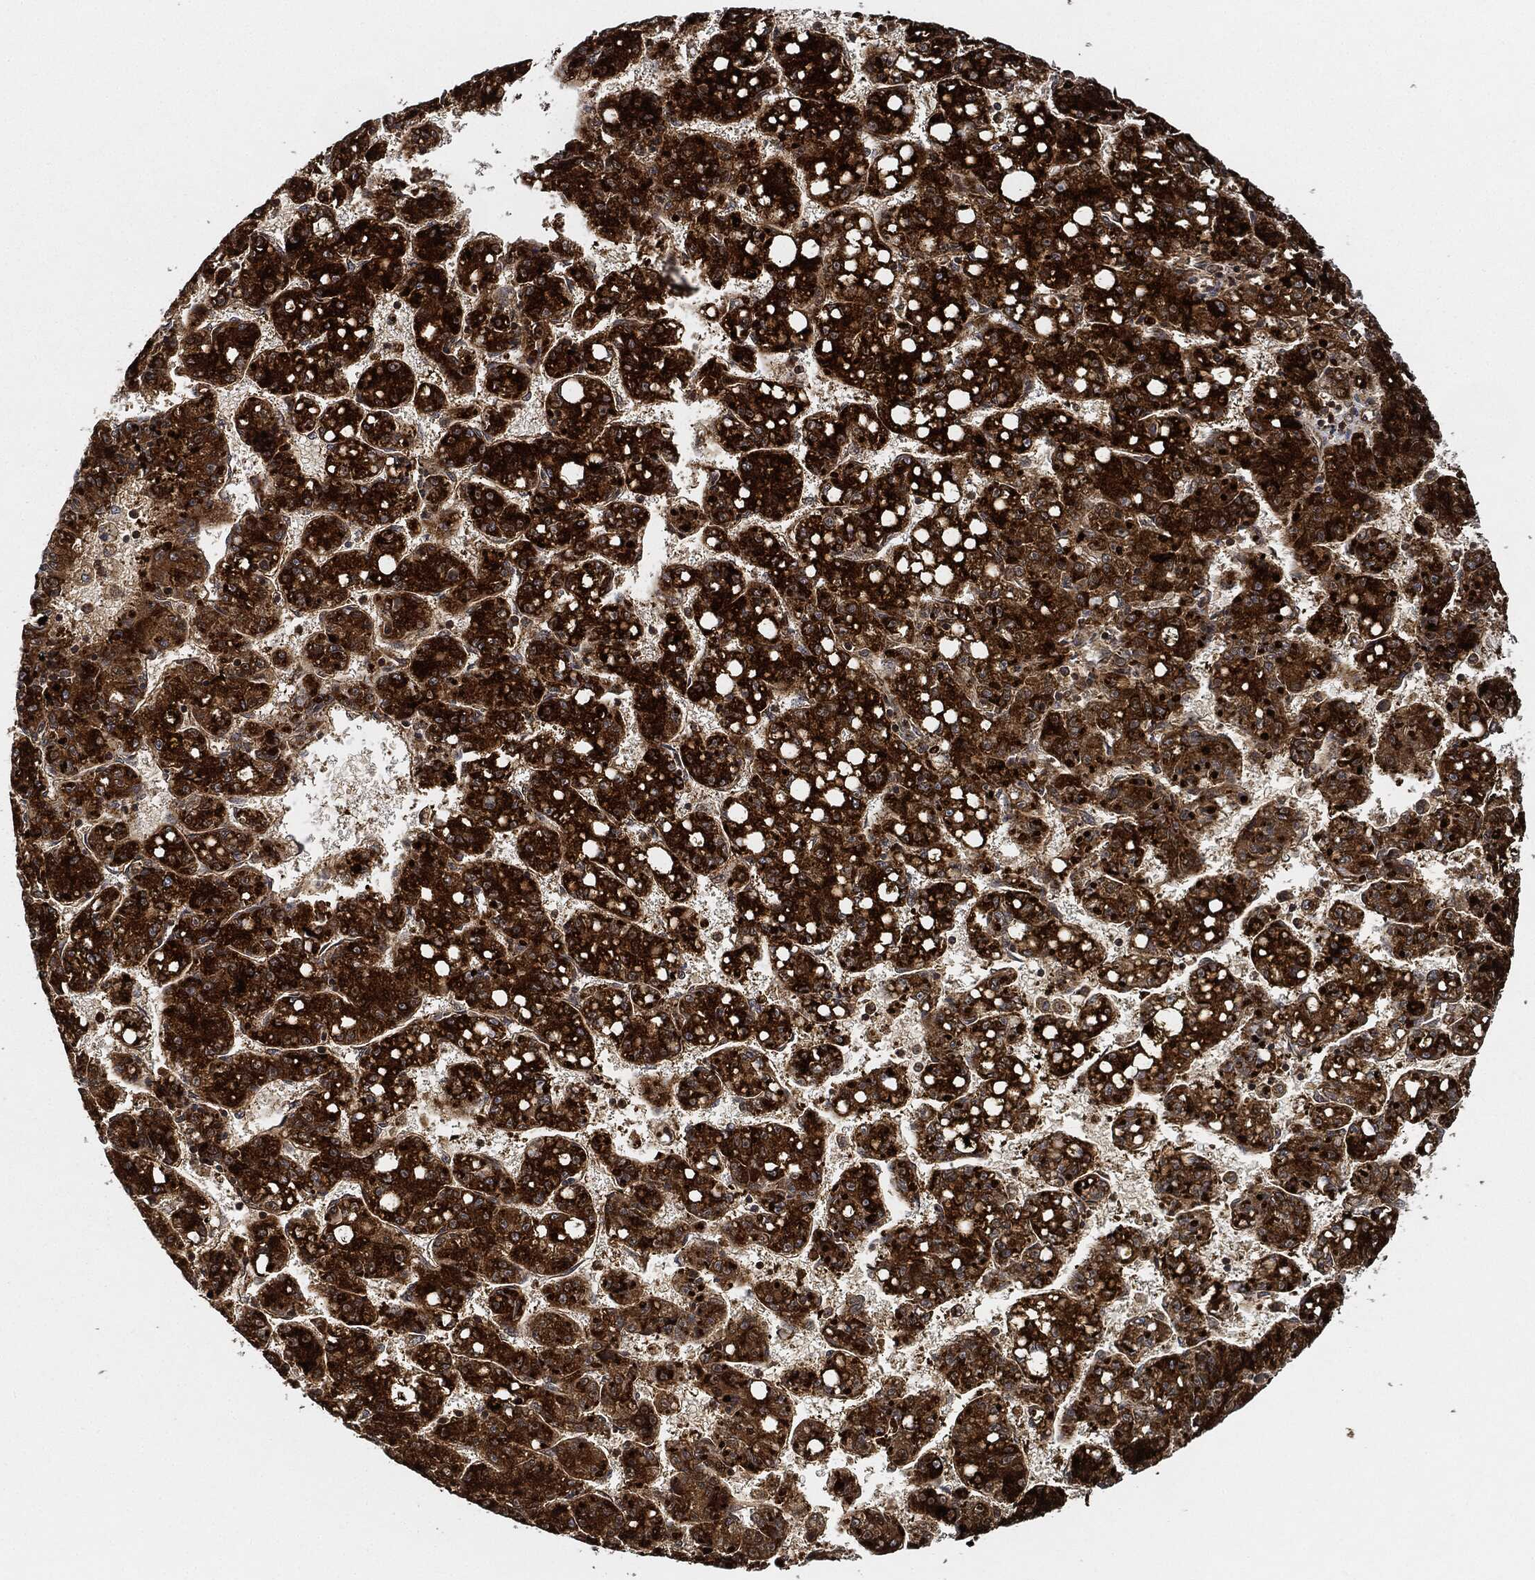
{"staining": {"intensity": "strong", "quantity": ">75%", "location": "cytoplasmic/membranous"}, "tissue": "liver cancer", "cell_type": "Tumor cells", "image_type": "cancer", "snomed": [{"axis": "morphology", "description": "Carcinoma, Hepatocellular, NOS"}, {"axis": "topography", "description": "Liver"}], "caption": "A brown stain shows strong cytoplasmic/membranous positivity of a protein in liver hepatocellular carcinoma tumor cells.", "gene": "MAP3K3", "patient": {"sex": "female", "age": 65}}